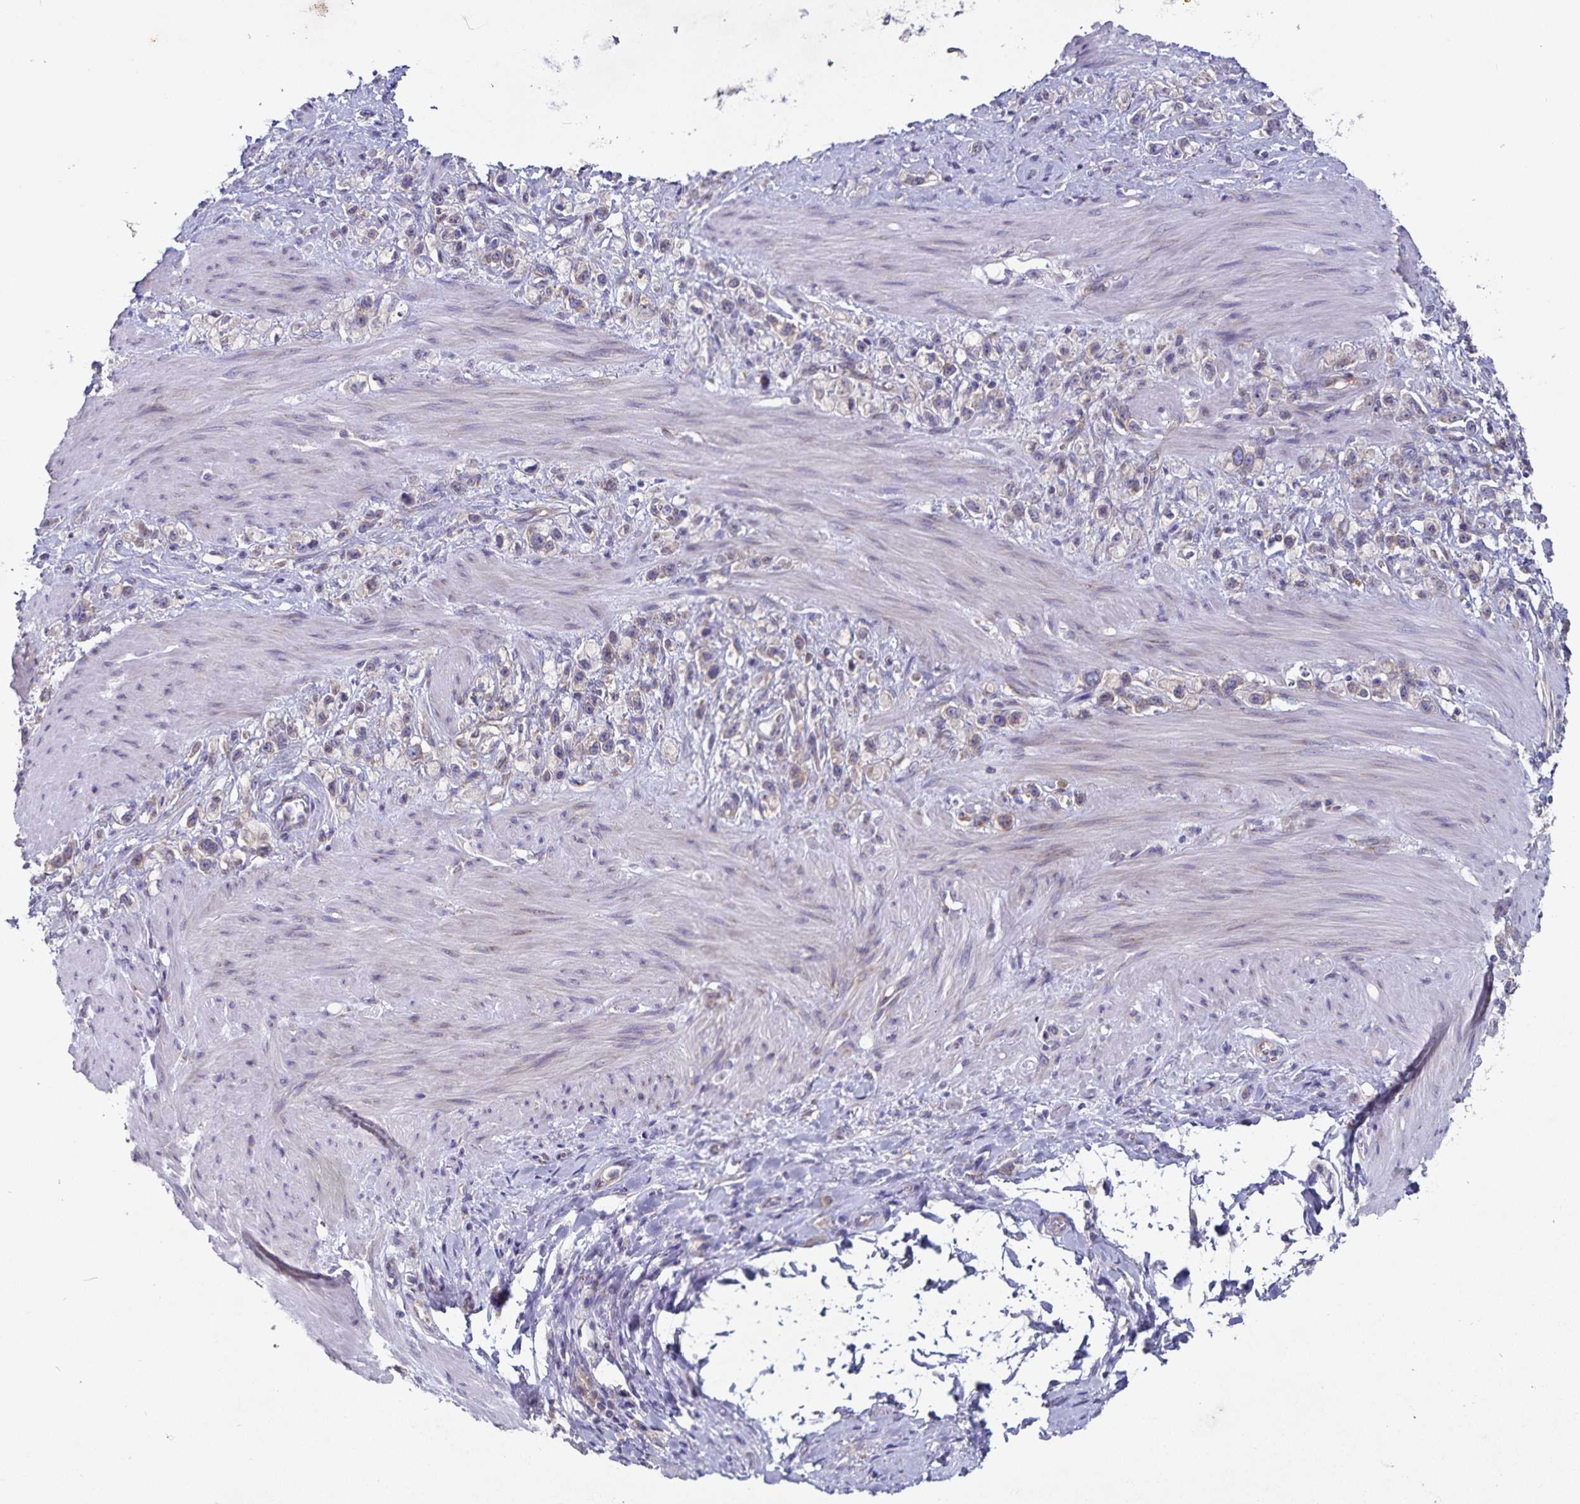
{"staining": {"intensity": "weak", "quantity": "<25%", "location": "cytoplasmic/membranous"}, "tissue": "stomach cancer", "cell_type": "Tumor cells", "image_type": "cancer", "snomed": [{"axis": "morphology", "description": "Adenocarcinoma, NOS"}, {"axis": "topography", "description": "Stomach"}], "caption": "Human stomach cancer stained for a protein using IHC exhibits no expression in tumor cells.", "gene": "FAM120A", "patient": {"sex": "female", "age": 65}}